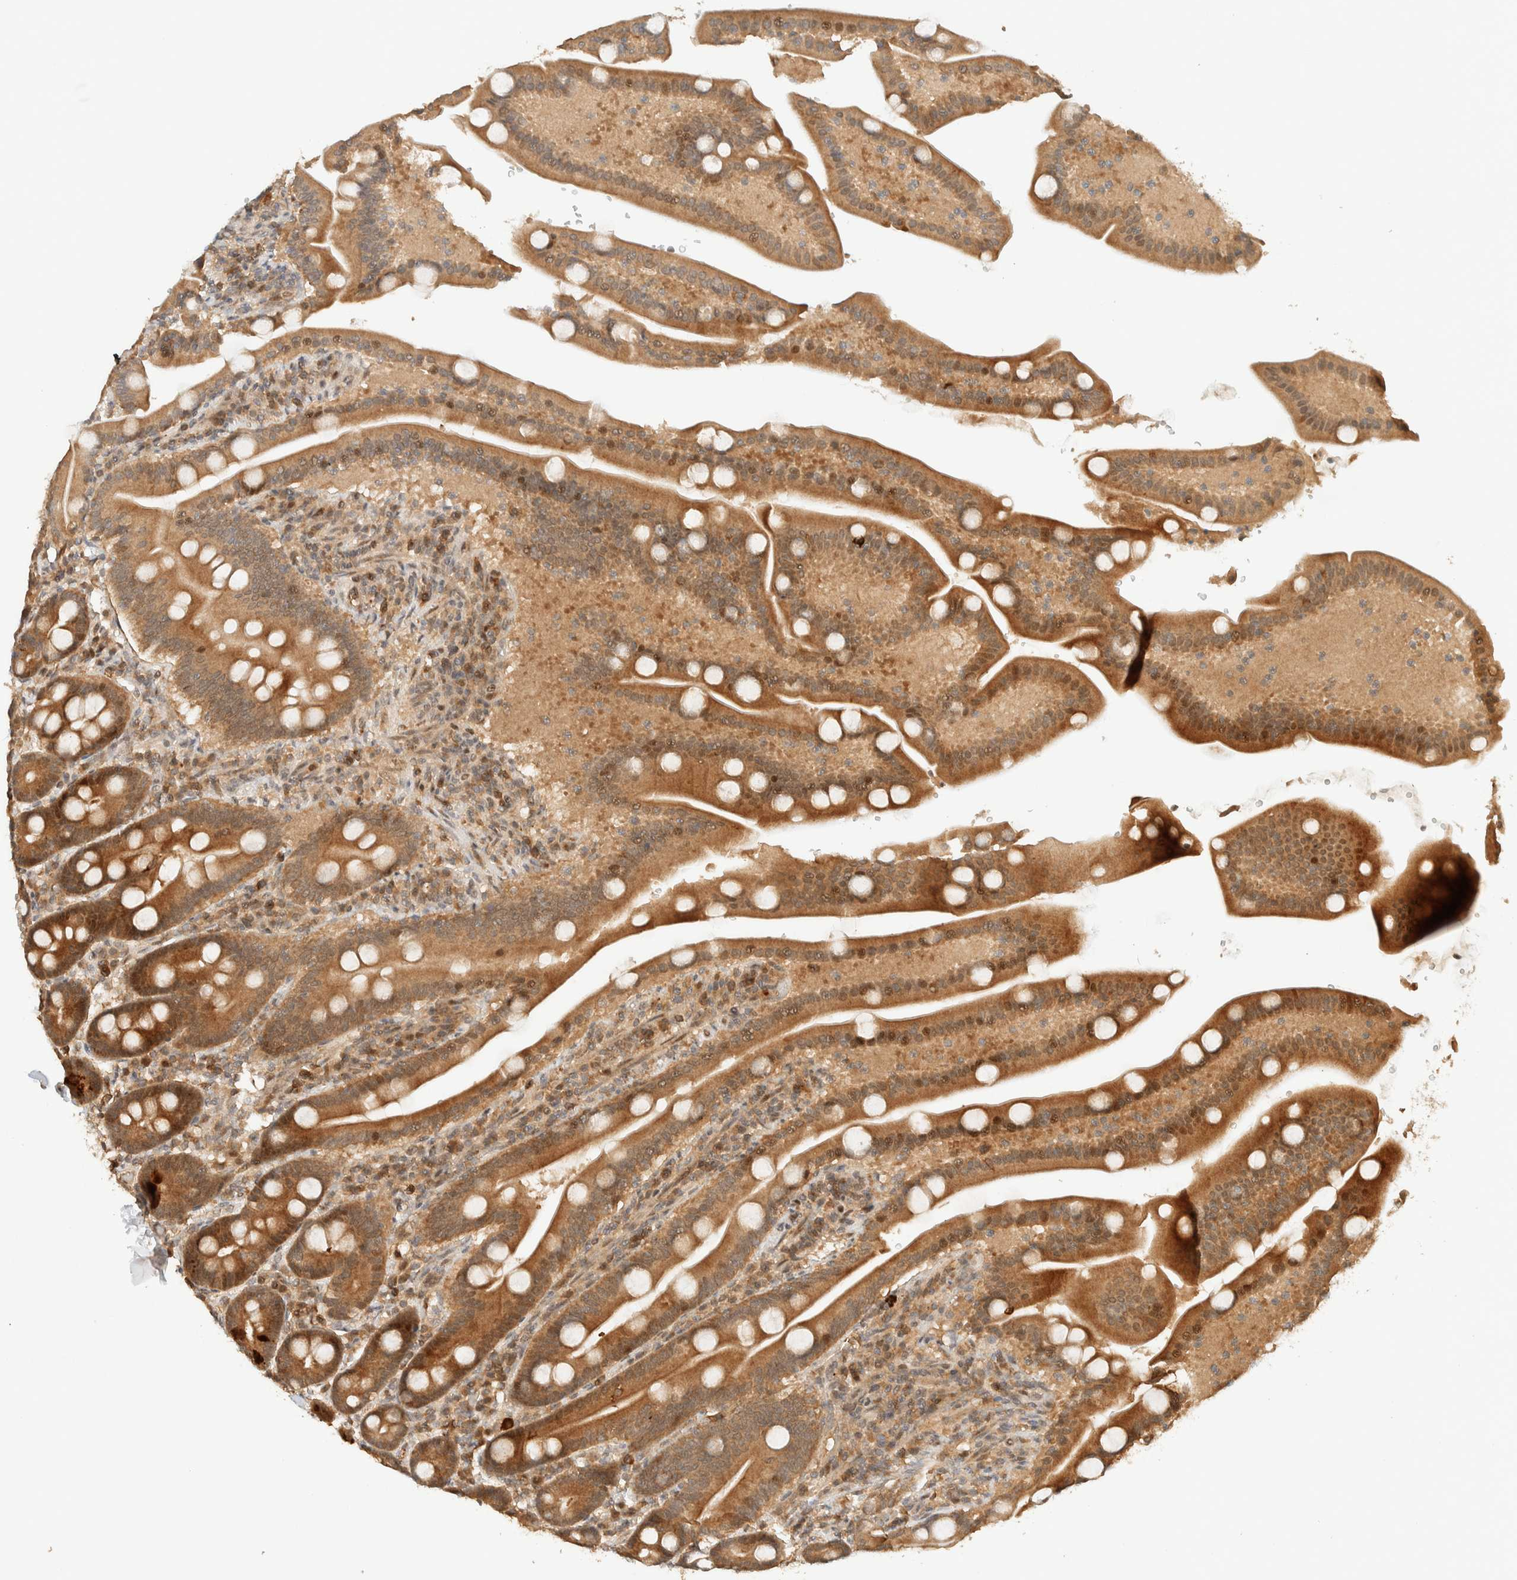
{"staining": {"intensity": "moderate", "quantity": ">75%", "location": "cytoplasmic/membranous,nuclear"}, "tissue": "duodenum", "cell_type": "Glandular cells", "image_type": "normal", "snomed": [{"axis": "morphology", "description": "Normal tissue, NOS"}, {"axis": "topography", "description": "Duodenum"}], "caption": "Immunohistochemistry (IHC) (DAB (3,3'-diaminobenzidine)) staining of unremarkable duodenum reveals moderate cytoplasmic/membranous,nuclear protein staining in approximately >75% of glandular cells. (Stains: DAB (3,3'-diaminobenzidine) in brown, nuclei in blue, Microscopy: brightfield microscopy at high magnification).", "gene": "ZBTB34", "patient": {"sex": "male", "age": 54}}